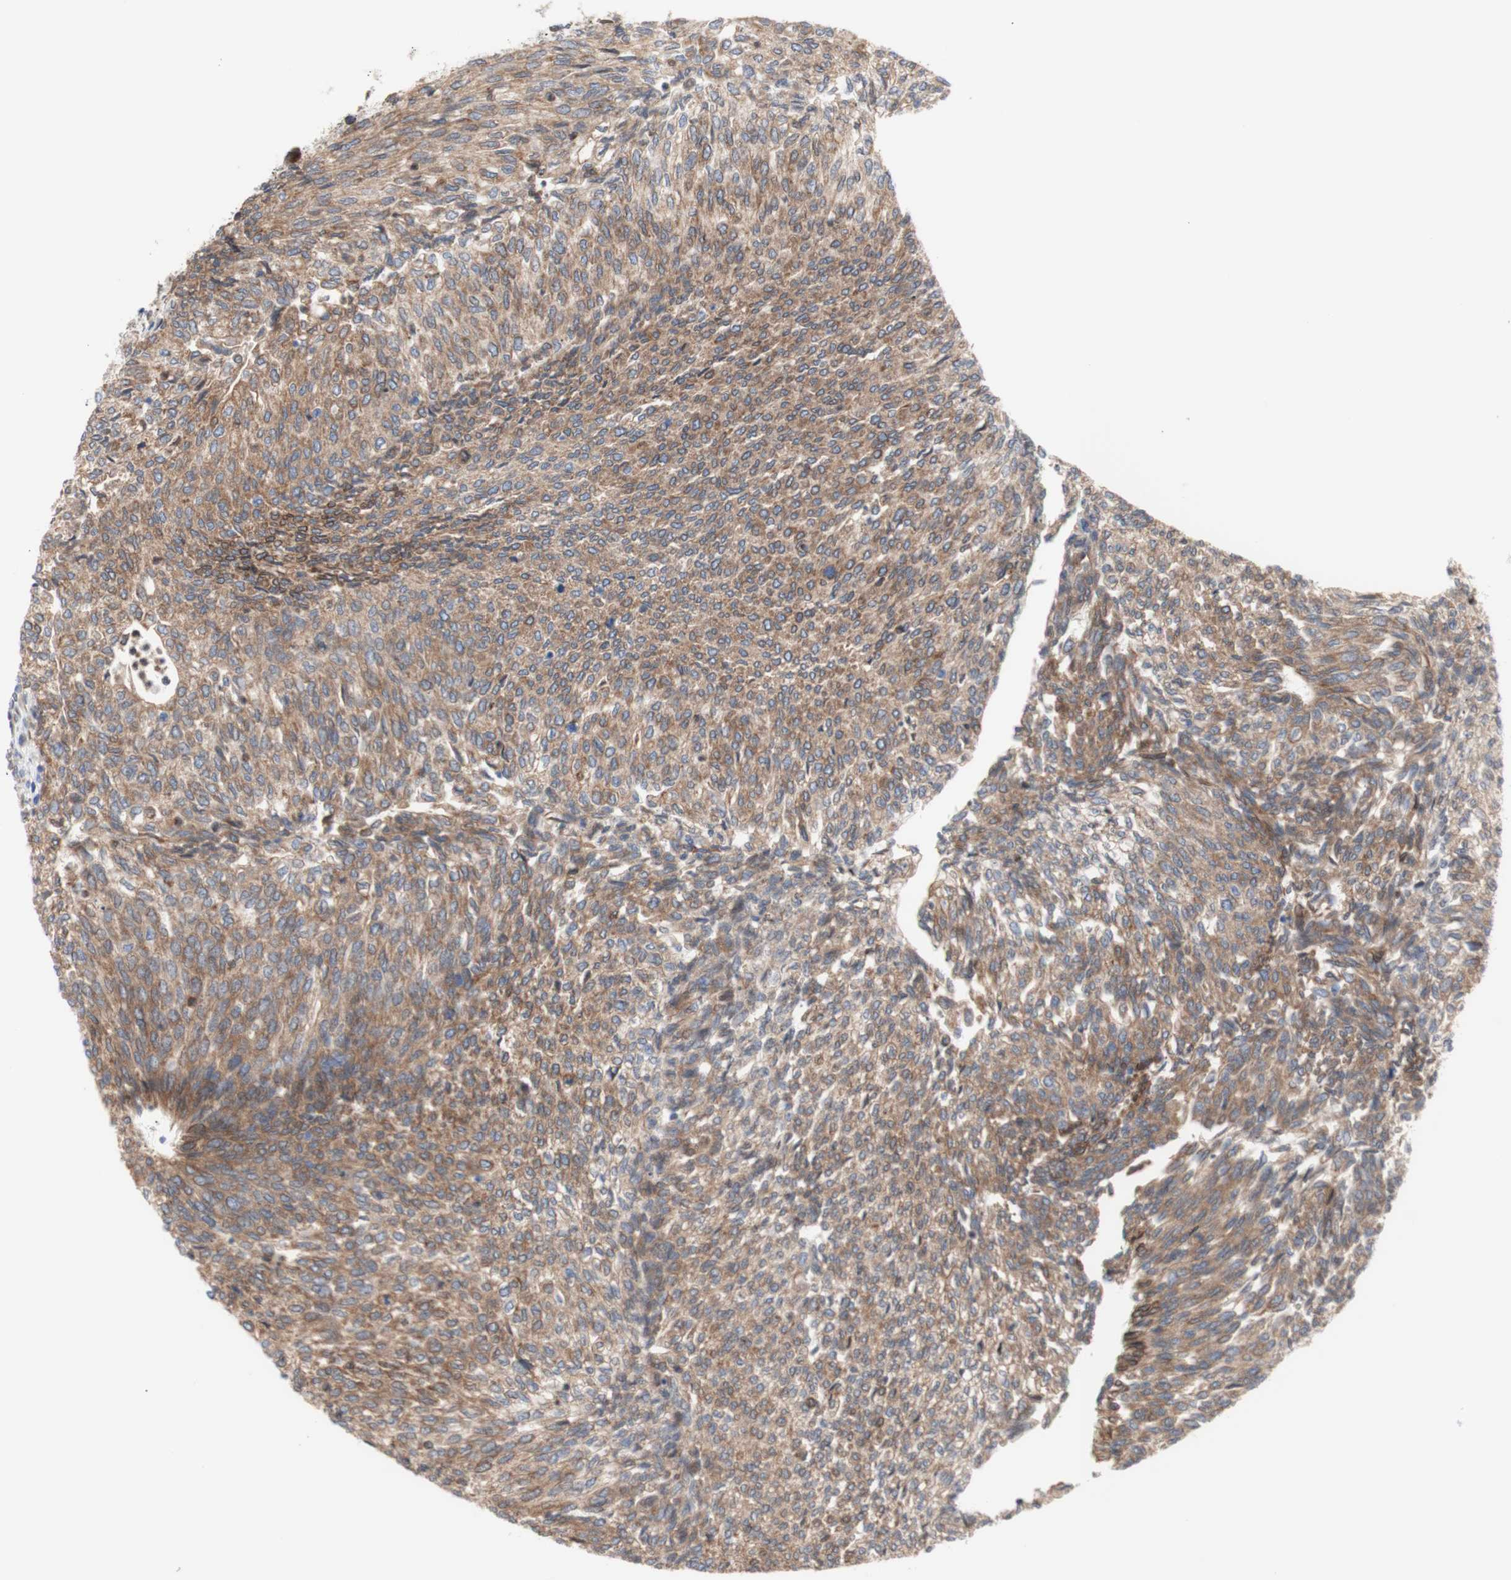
{"staining": {"intensity": "moderate", "quantity": ">75%", "location": "cytoplasmic/membranous"}, "tissue": "urothelial cancer", "cell_type": "Tumor cells", "image_type": "cancer", "snomed": [{"axis": "morphology", "description": "Urothelial carcinoma, Low grade"}, {"axis": "topography", "description": "Urinary bladder"}], "caption": "Moderate cytoplasmic/membranous staining for a protein is appreciated in approximately >75% of tumor cells of urothelial cancer using immunohistochemistry (IHC).", "gene": "ERLIN1", "patient": {"sex": "female", "age": 79}}